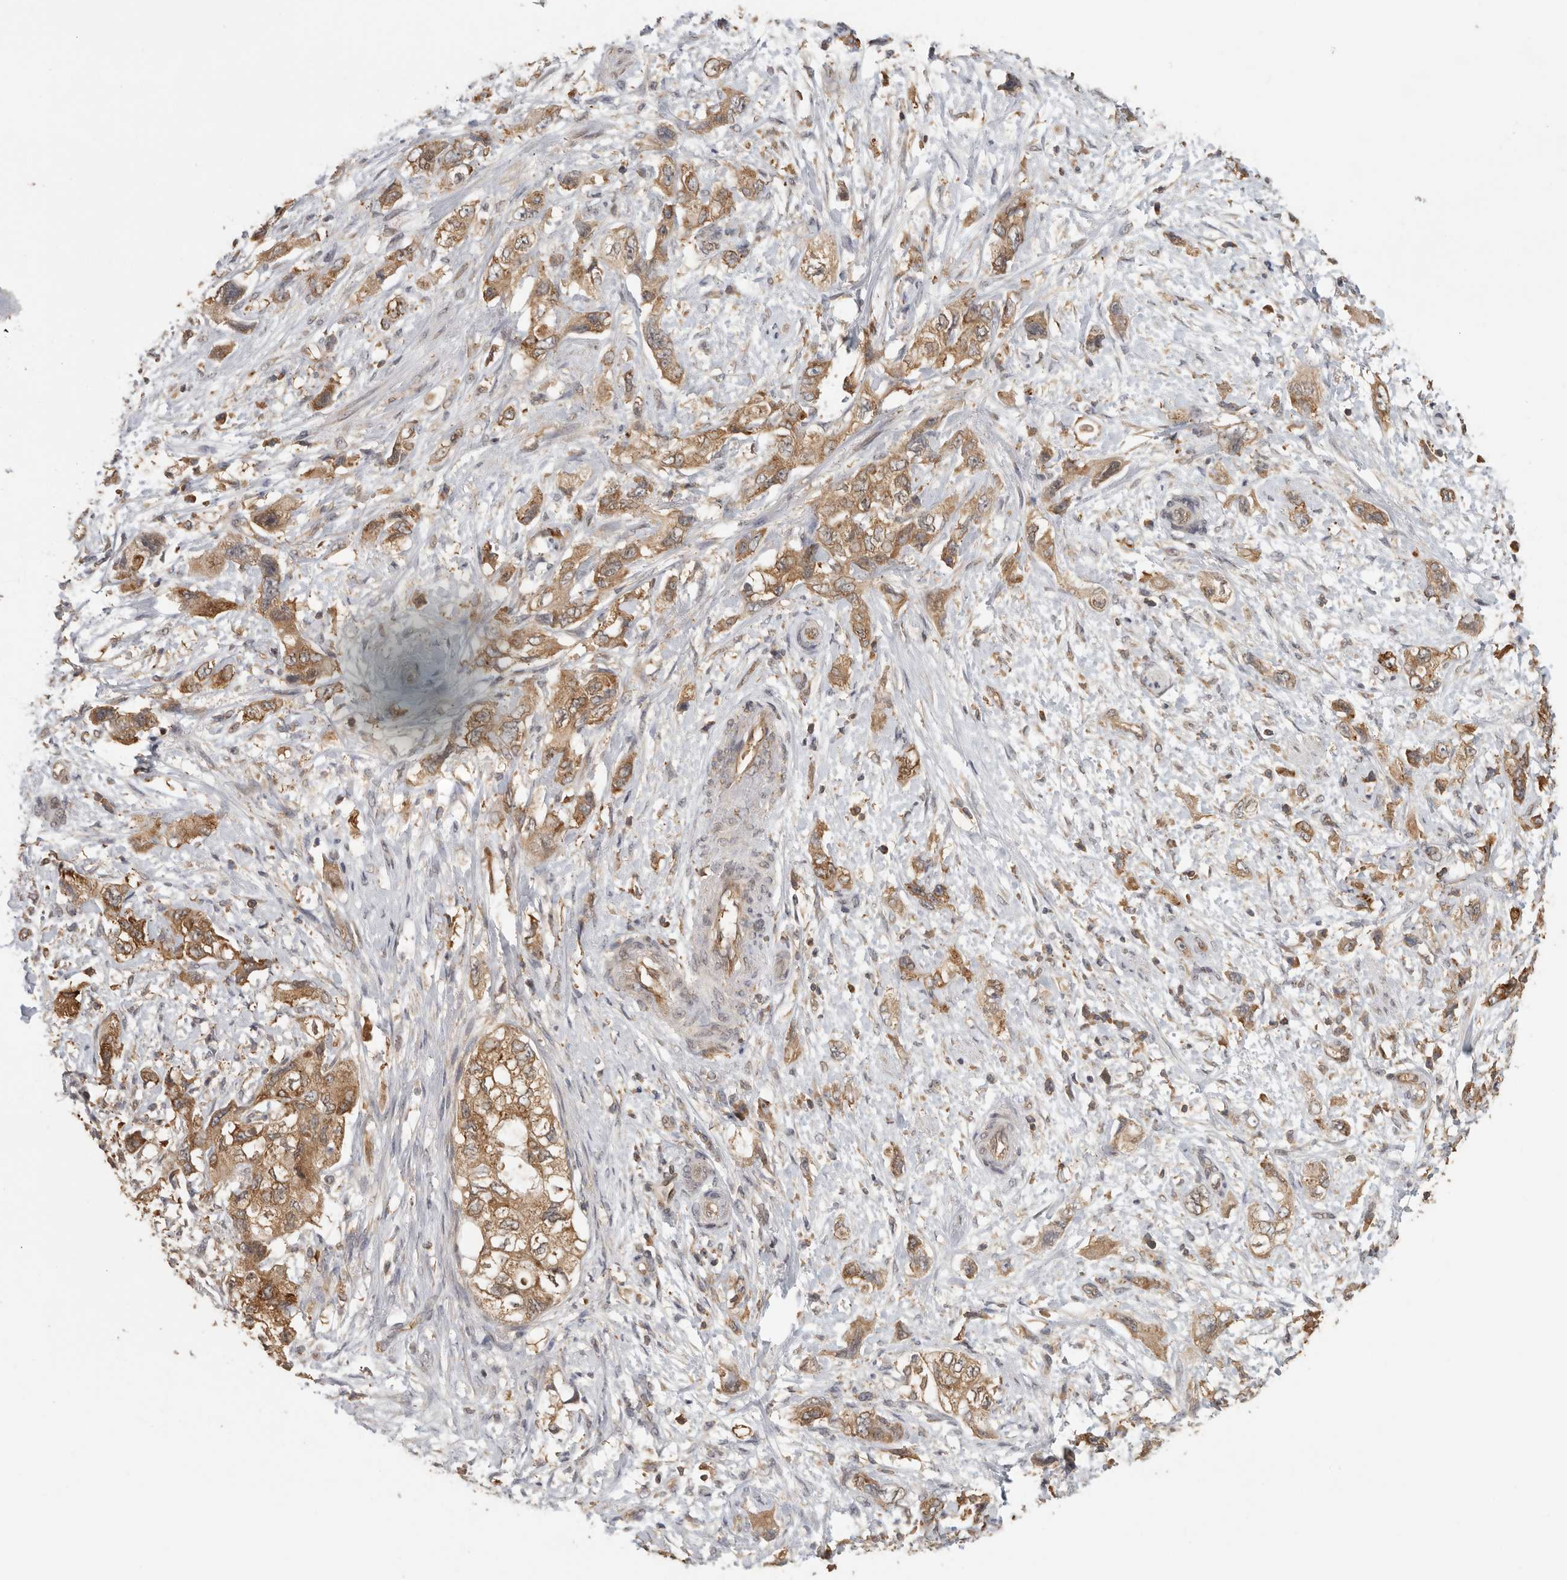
{"staining": {"intensity": "moderate", "quantity": ">75%", "location": "cytoplasmic/membranous"}, "tissue": "pancreatic cancer", "cell_type": "Tumor cells", "image_type": "cancer", "snomed": [{"axis": "morphology", "description": "Adenocarcinoma, NOS"}, {"axis": "topography", "description": "Pancreas"}], "caption": "Protein staining by immunohistochemistry reveals moderate cytoplasmic/membranous positivity in approximately >75% of tumor cells in pancreatic adenocarcinoma.", "gene": "CCT8", "patient": {"sex": "female", "age": 73}}